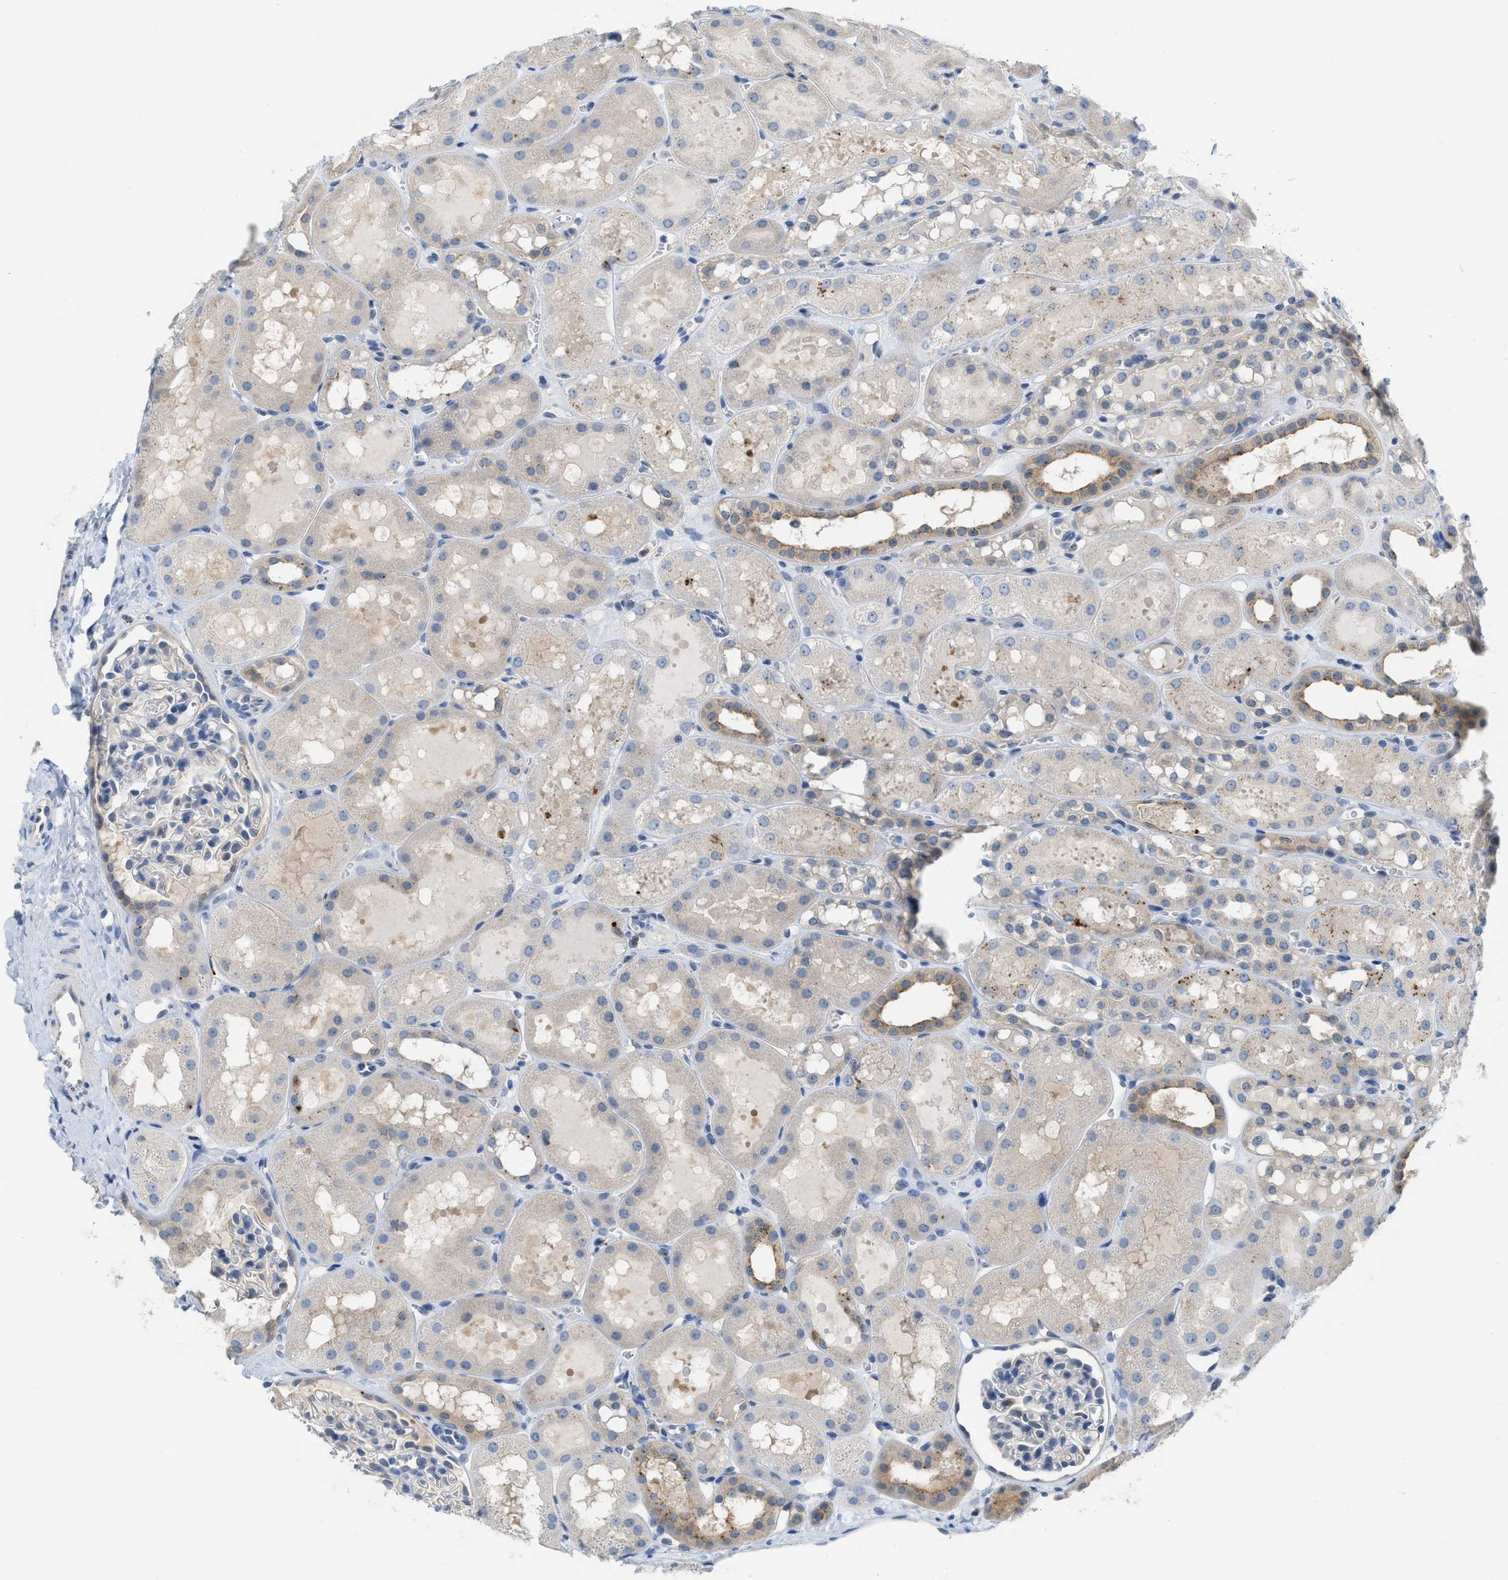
{"staining": {"intensity": "negative", "quantity": "none", "location": "none"}, "tissue": "kidney", "cell_type": "Cells in glomeruli", "image_type": "normal", "snomed": [{"axis": "morphology", "description": "Normal tissue, NOS"}, {"axis": "topography", "description": "Kidney"}, {"axis": "topography", "description": "Urinary bladder"}], "caption": "Immunohistochemistry image of benign human kidney stained for a protein (brown), which demonstrates no expression in cells in glomeruli. (DAB immunohistochemistry (IHC) with hematoxylin counter stain).", "gene": "CSTB", "patient": {"sex": "male", "age": 16}}